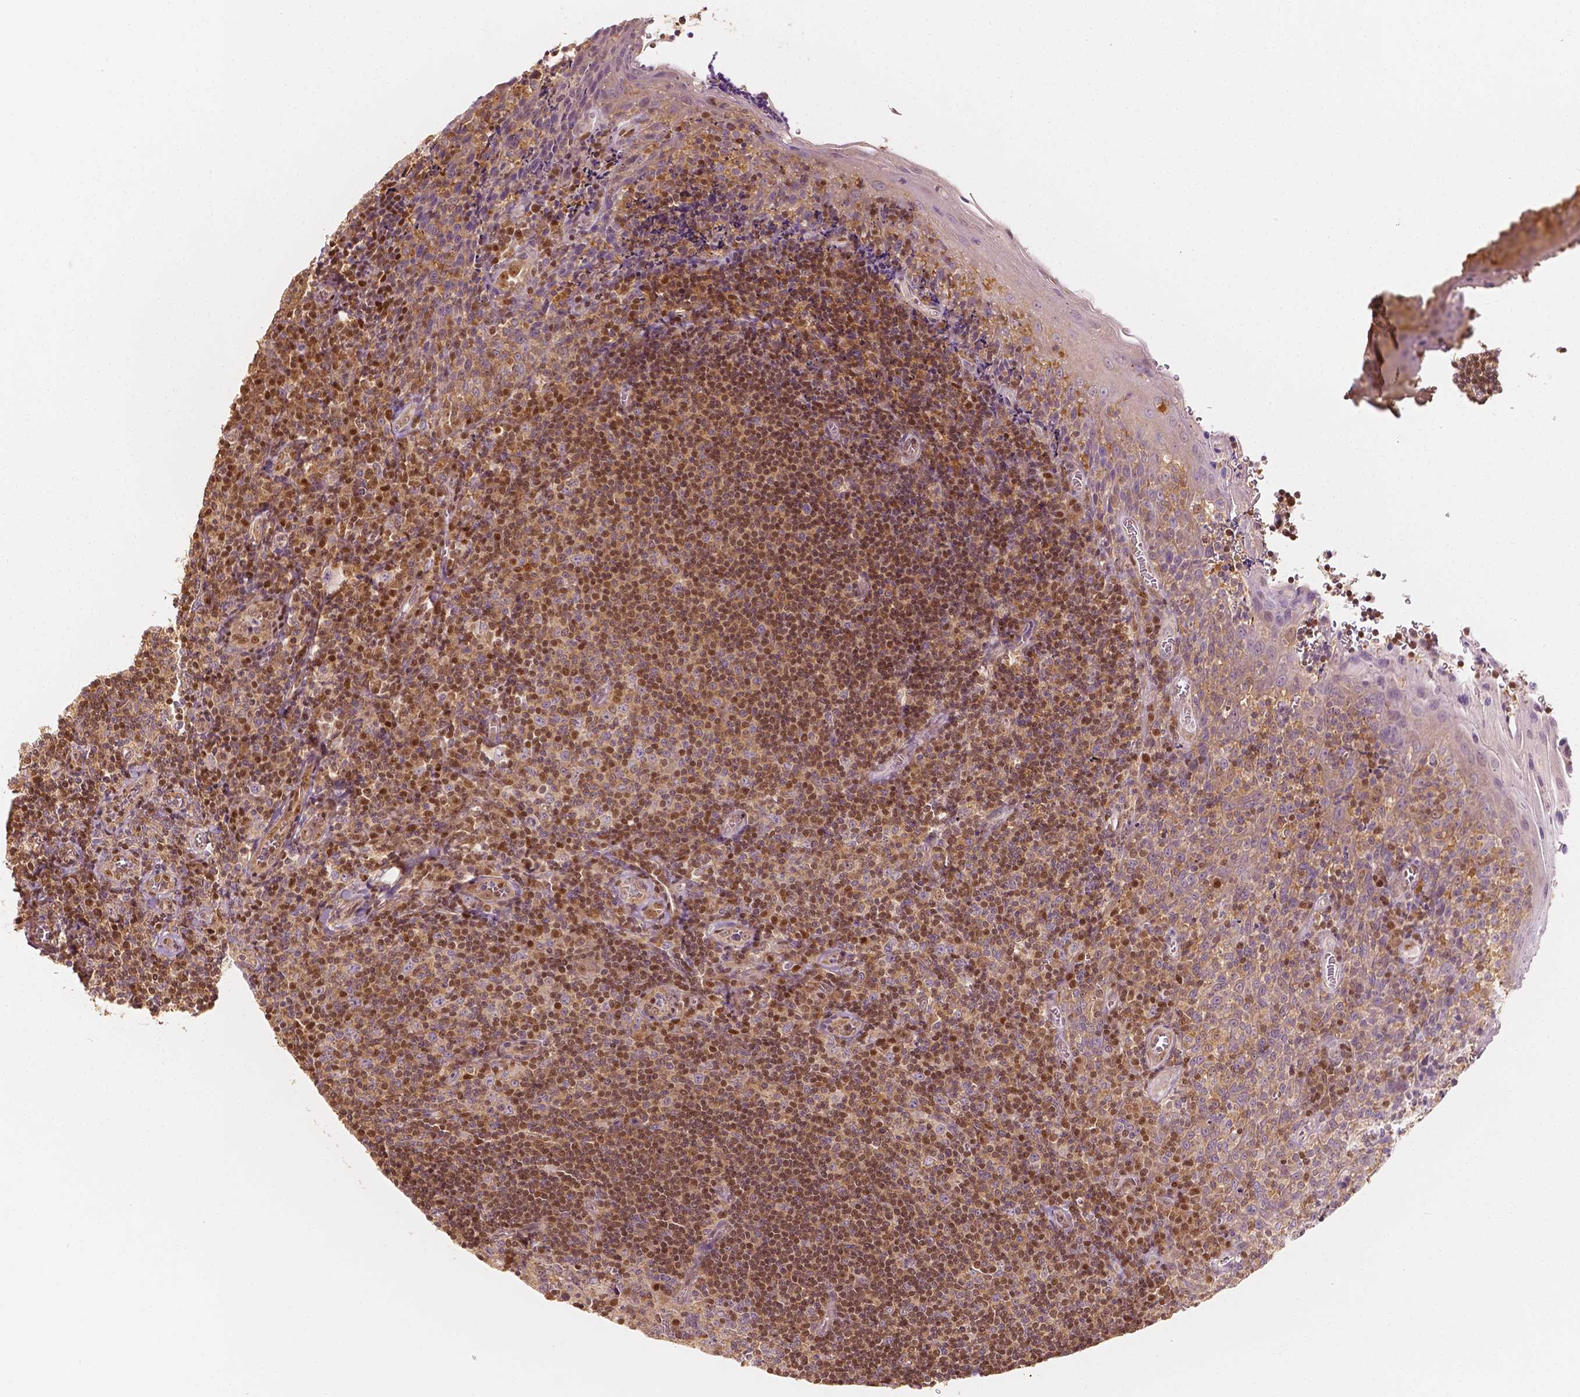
{"staining": {"intensity": "moderate", "quantity": "<25%", "location": "nuclear"}, "tissue": "tonsil", "cell_type": "Germinal center cells", "image_type": "normal", "snomed": [{"axis": "morphology", "description": "Normal tissue, NOS"}, {"axis": "morphology", "description": "Inflammation, NOS"}, {"axis": "topography", "description": "Tonsil"}], "caption": "A brown stain highlights moderate nuclear staining of a protein in germinal center cells of normal human tonsil.", "gene": "TBC1D17", "patient": {"sex": "female", "age": 31}}